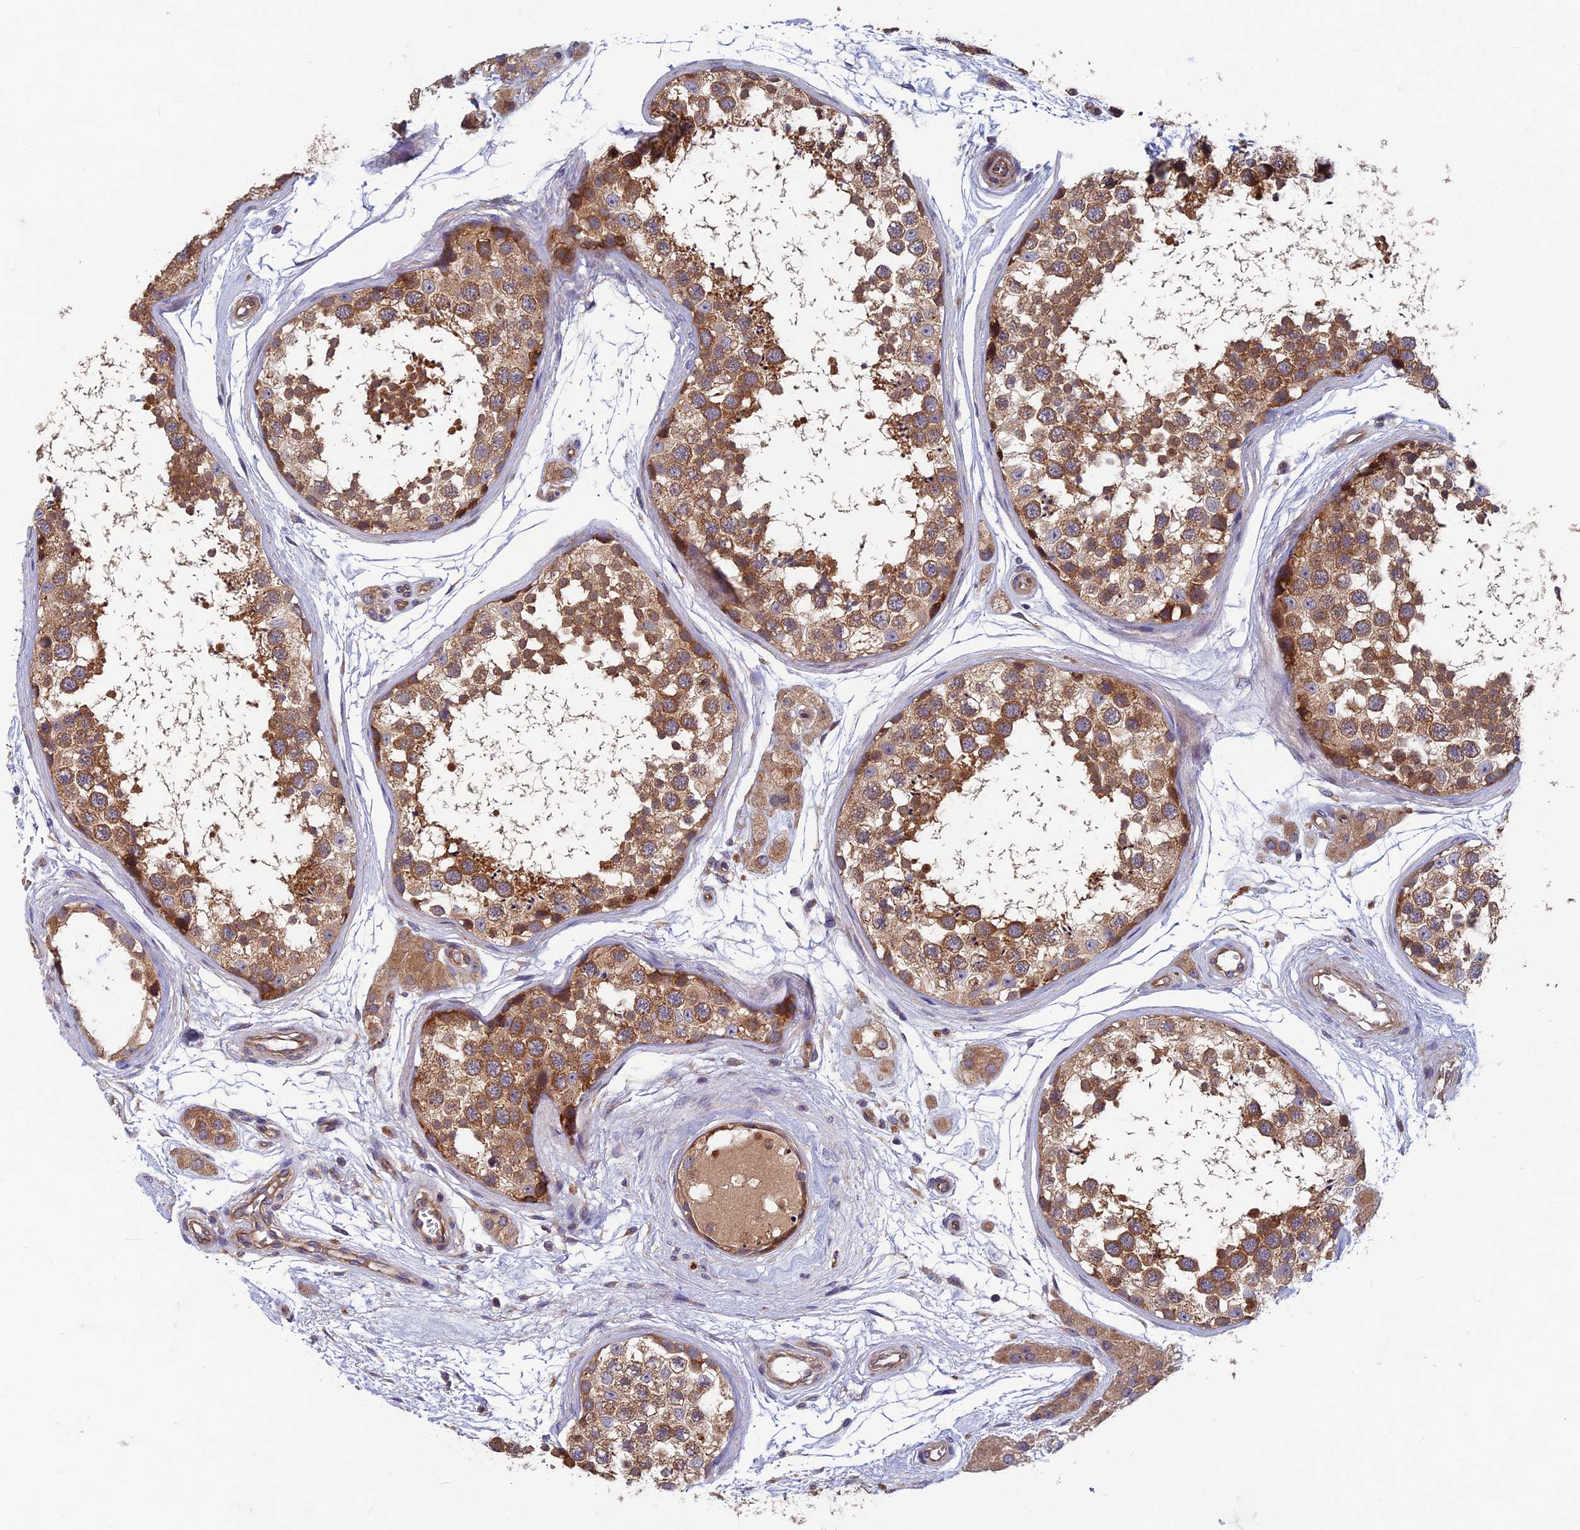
{"staining": {"intensity": "moderate", "quantity": ">75%", "location": "cytoplasmic/membranous"}, "tissue": "testis", "cell_type": "Cells in seminiferous ducts", "image_type": "normal", "snomed": [{"axis": "morphology", "description": "Normal tissue, NOS"}, {"axis": "topography", "description": "Testis"}], "caption": "Moderate cytoplasmic/membranous expression is identified in about >75% of cells in seminiferous ducts in benign testis. (IHC, brightfield microscopy, high magnification).", "gene": "NCAPG", "patient": {"sex": "male", "age": 56}}